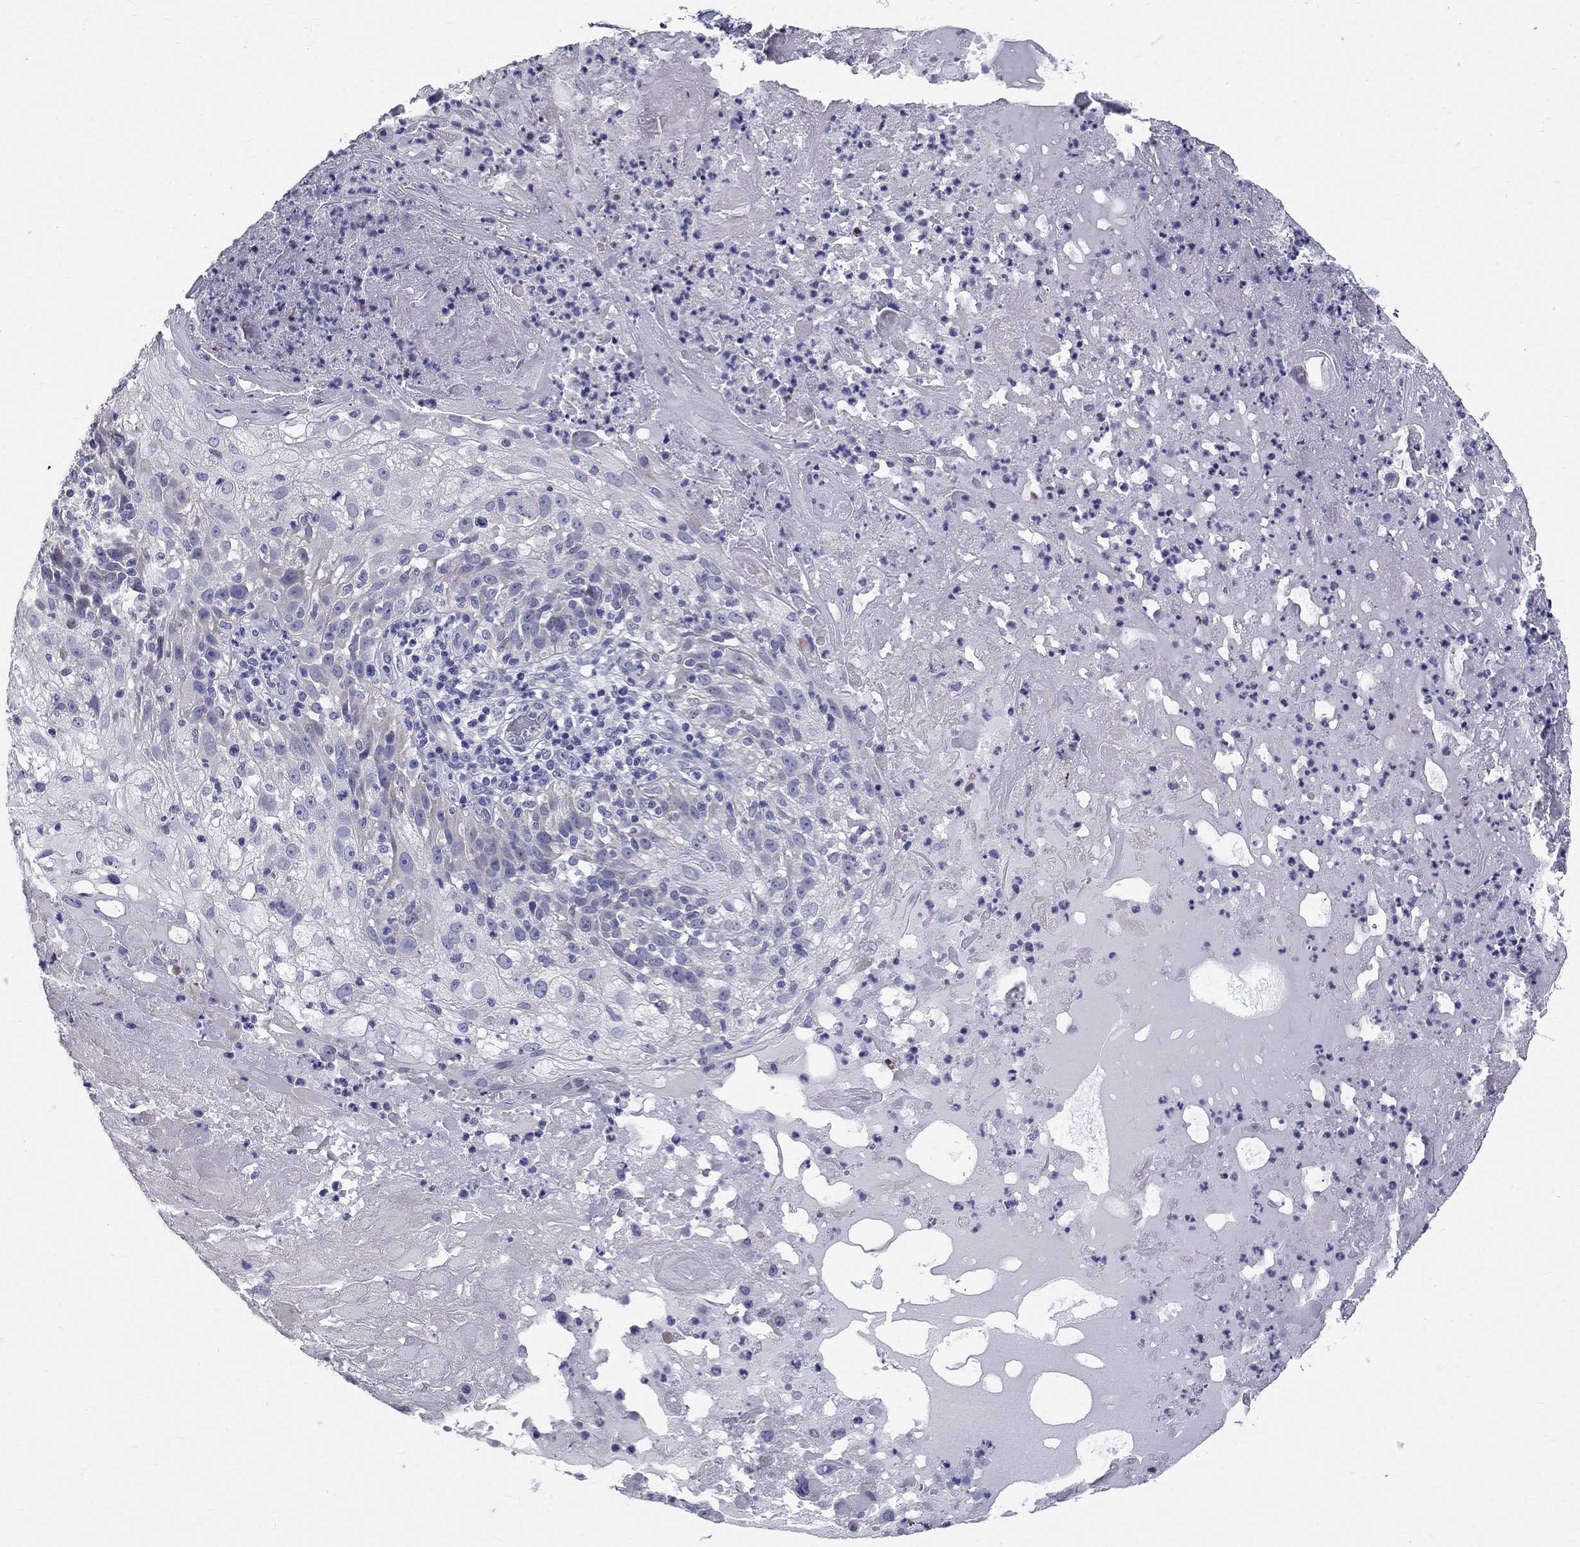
{"staining": {"intensity": "negative", "quantity": "none", "location": "none"}, "tissue": "skin cancer", "cell_type": "Tumor cells", "image_type": "cancer", "snomed": [{"axis": "morphology", "description": "Normal tissue, NOS"}, {"axis": "morphology", "description": "Squamous cell carcinoma, NOS"}, {"axis": "topography", "description": "Skin"}], "caption": "There is no significant positivity in tumor cells of skin cancer (squamous cell carcinoma).", "gene": "TGM4", "patient": {"sex": "female", "age": 83}}